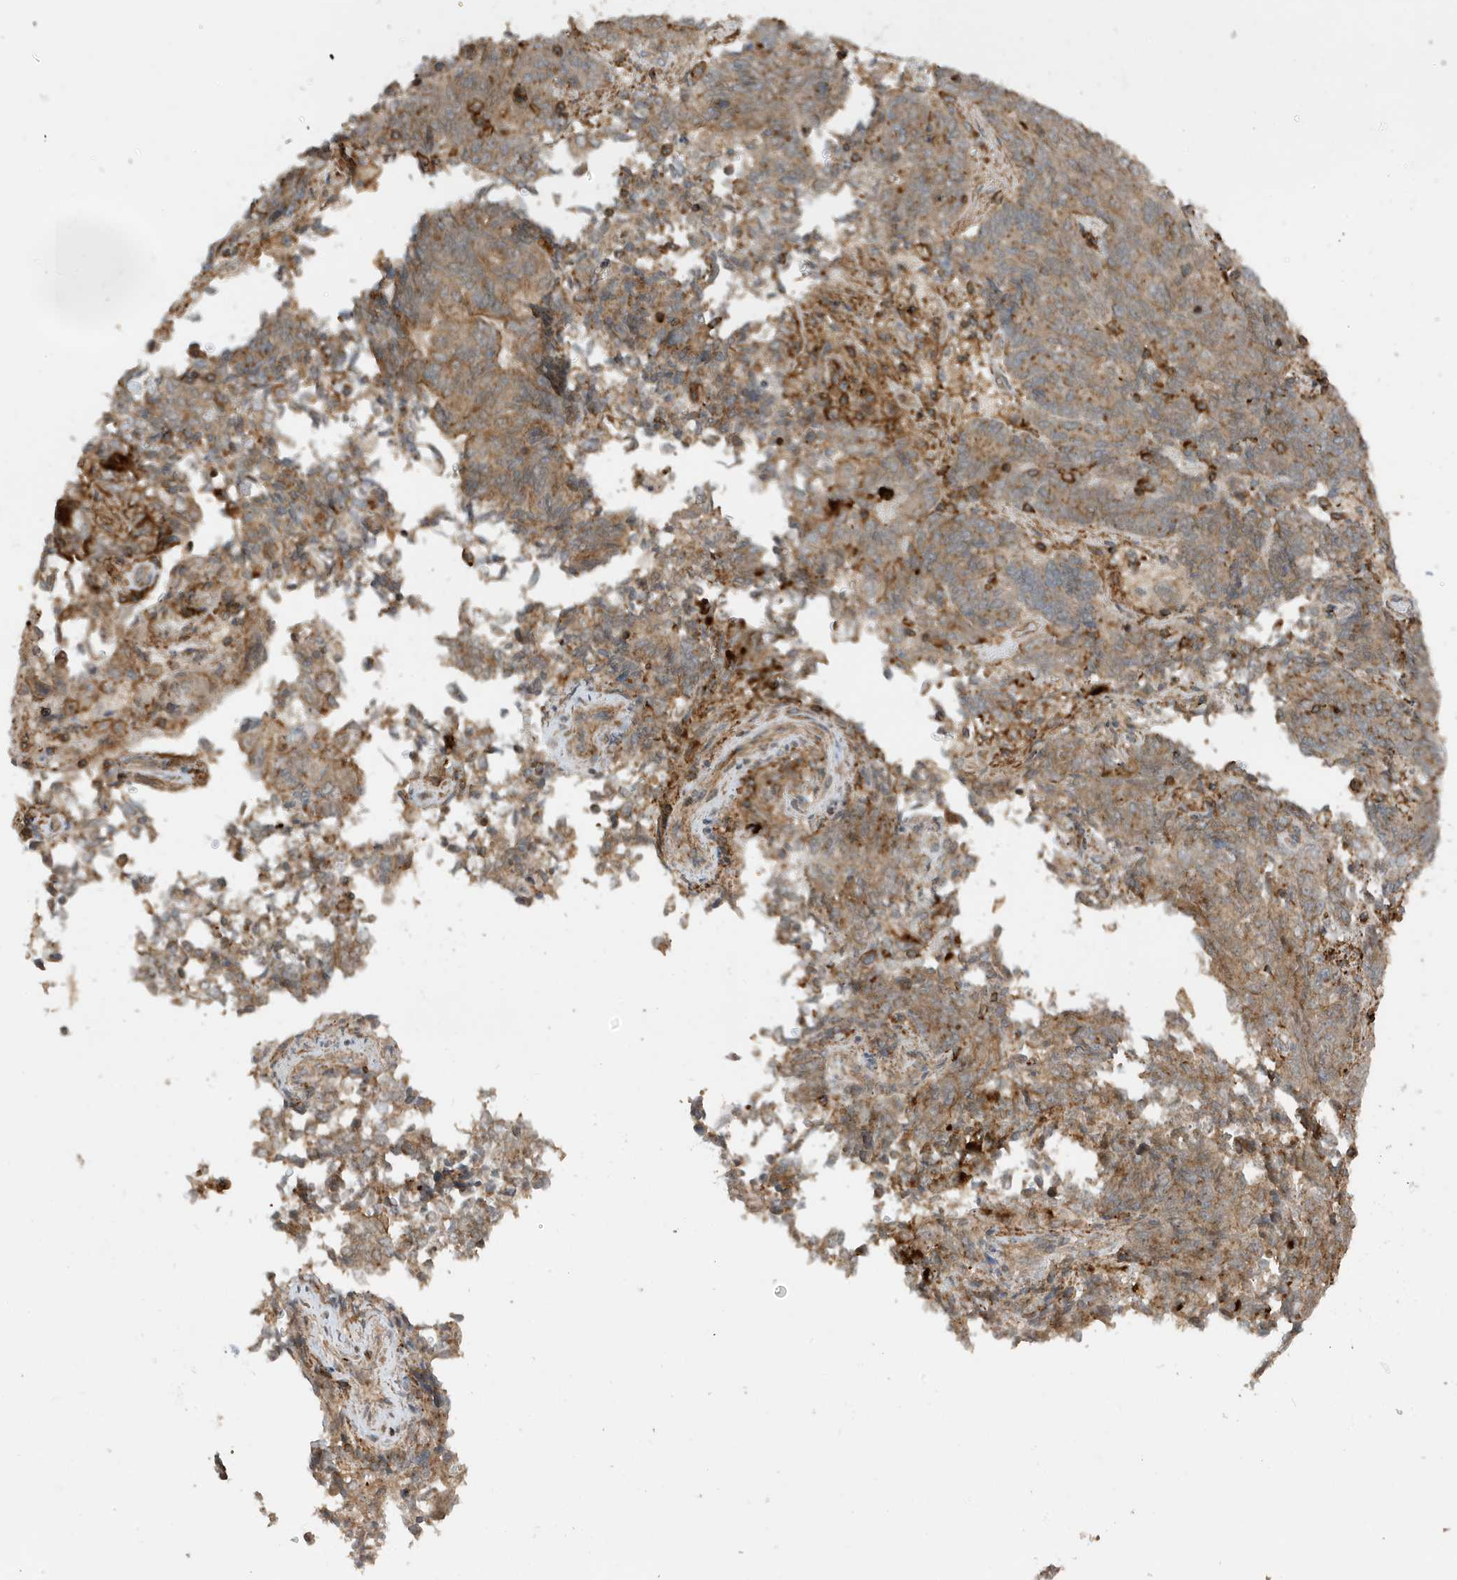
{"staining": {"intensity": "moderate", "quantity": ">75%", "location": "cytoplasmic/membranous"}, "tissue": "endometrial cancer", "cell_type": "Tumor cells", "image_type": "cancer", "snomed": [{"axis": "morphology", "description": "Adenocarcinoma, NOS"}, {"axis": "topography", "description": "Endometrium"}], "caption": "Immunohistochemistry micrograph of endometrial adenocarcinoma stained for a protein (brown), which exhibits medium levels of moderate cytoplasmic/membranous positivity in about >75% of tumor cells.", "gene": "TATDN3", "patient": {"sex": "female", "age": 80}}